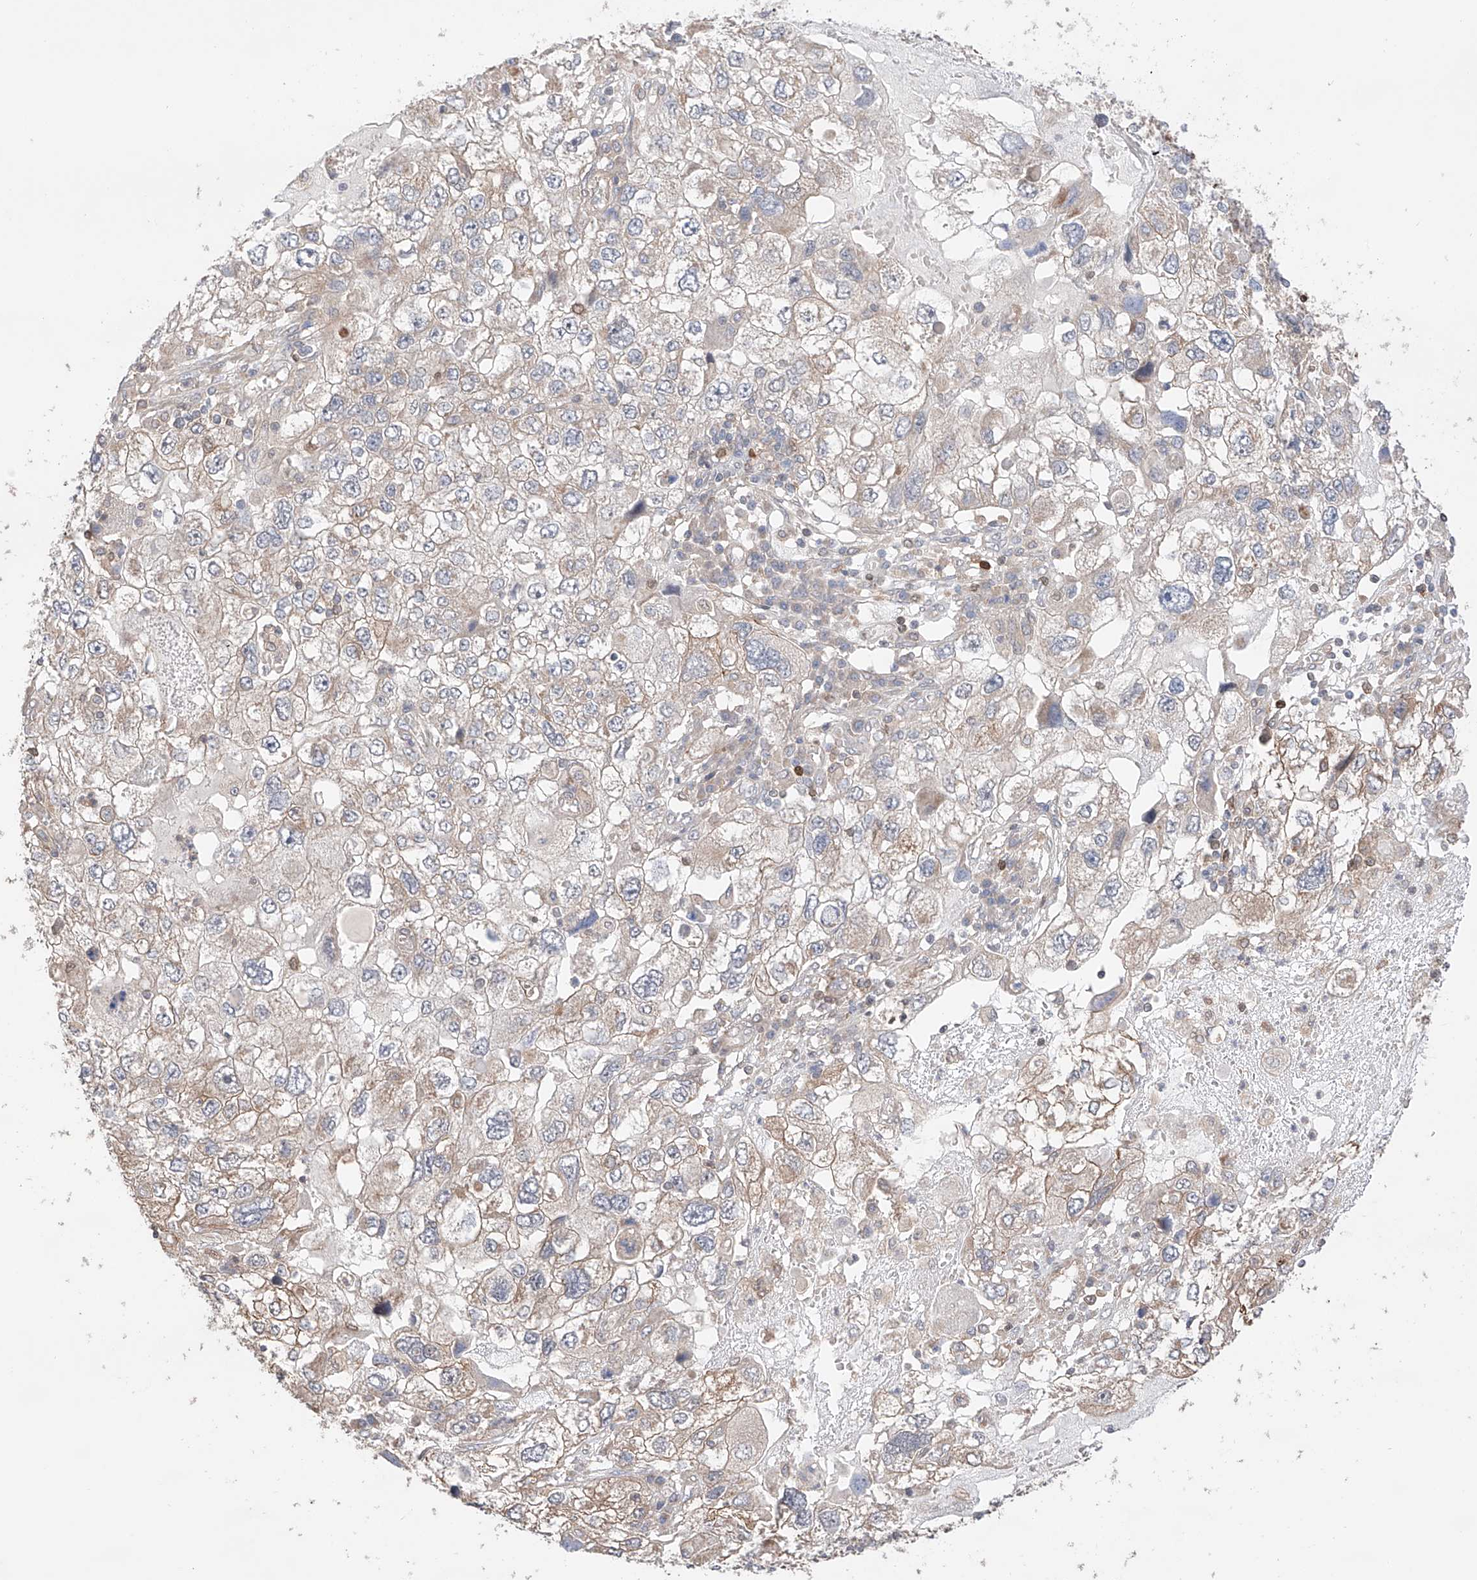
{"staining": {"intensity": "negative", "quantity": "none", "location": "none"}, "tissue": "endometrial cancer", "cell_type": "Tumor cells", "image_type": "cancer", "snomed": [{"axis": "morphology", "description": "Adenocarcinoma, NOS"}, {"axis": "topography", "description": "Endometrium"}], "caption": "Tumor cells show no significant expression in endometrial cancer (adenocarcinoma).", "gene": "IGSF22", "patient": {"sex": "female", "age": 49}}